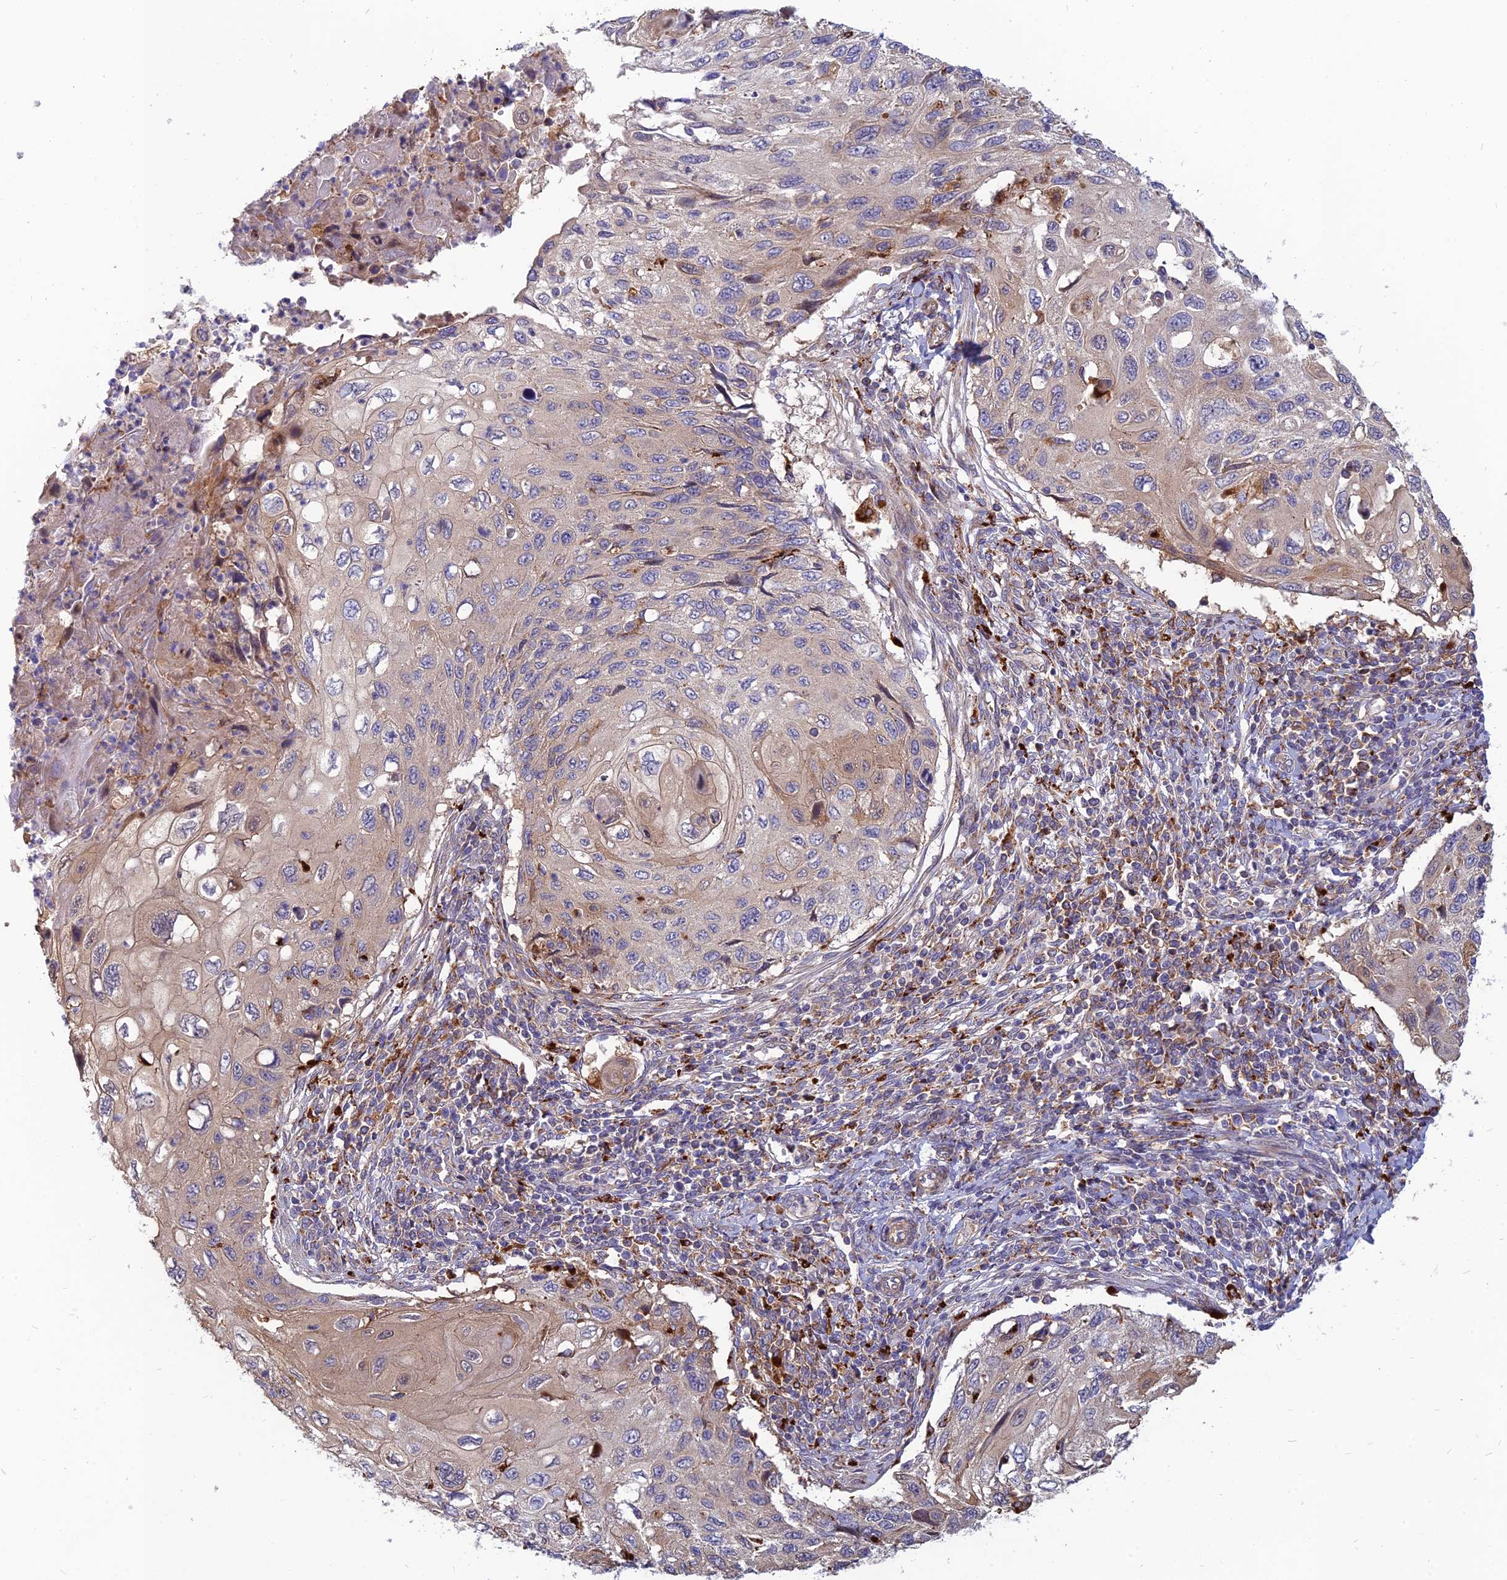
{"staining": {"intensity": "weak", "quantity": "<25%", "location": "cytoplasmic/membranous"}, "tissue": "cervical cancer", "cell_type": "Tumor cells", "image_type": "cancer", "snomed": [{"axis": "morphology", "description": "Squamous cell carcinoma, NOS"}, {"axis": "topography", "description": "Cervix"}], "caption": "Immunohistochemistry micrograph of neoplastic tissue: human cervical cancer stained with DAB (3,3'-diaminobenzidine) exhibits no significant protein expression in tumor cells.", "gene": "PHKA2", "patient": {"sex": "female", "age": 70}}